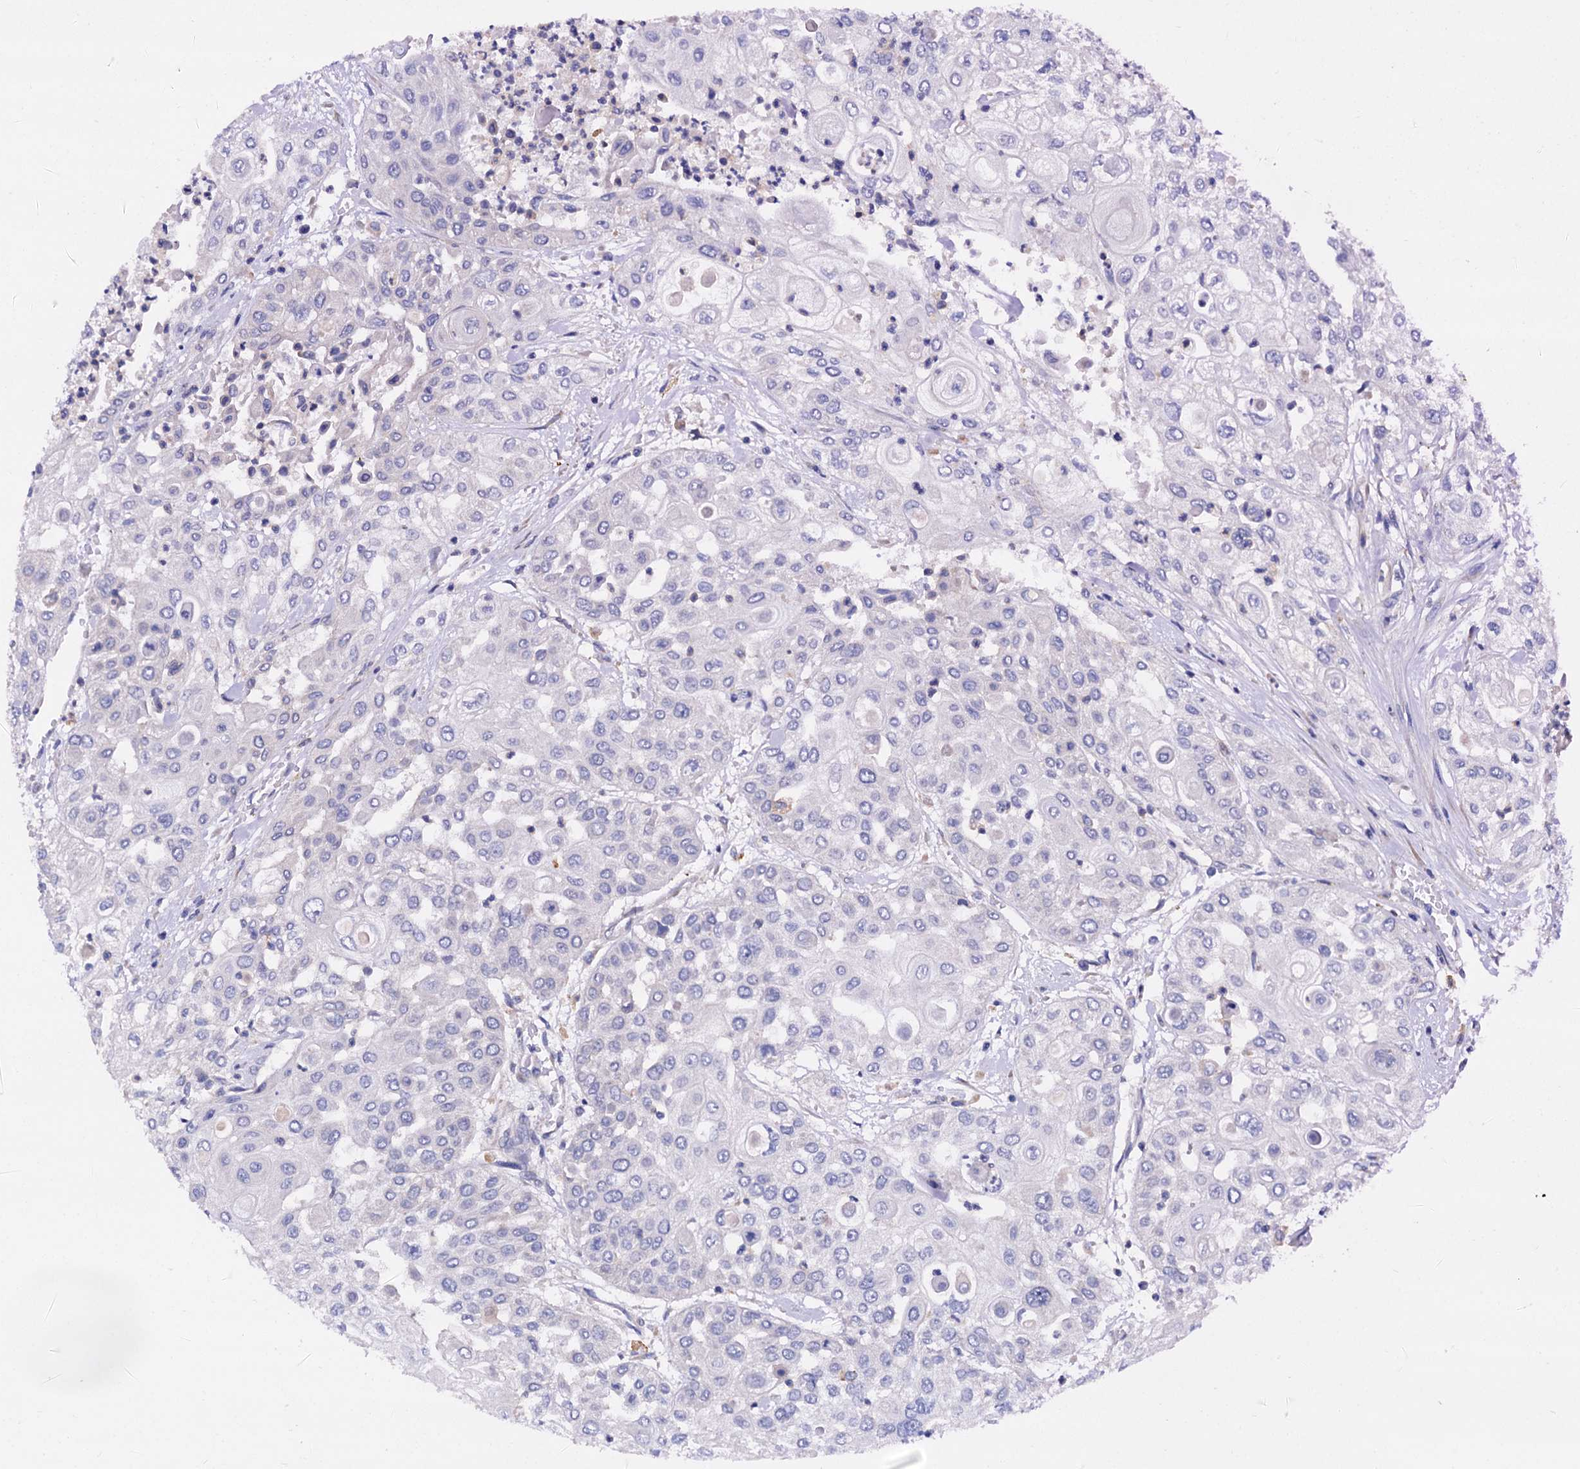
{"staining": {"intensity": "negative", "quantity": "none", "location": "none"}, "tissue": "urothelial cancer", "cell_type": "Tumor cells", "image_type": "cancer", "snomed": [{"axis": "morphology", "description": "Urothelial carcinoma, High grade"}, {"axis": "topography", "description": "Urinary bladder"}], "caption": "This micrograph is of urothelial cancer stained with immunohistochemistry to label a protein in brown with the nuclei are counter-stained blue. There is no expression in tumor cells.", "gene": "RASSF9", "patient": {"sex": "female", "age": 79}}